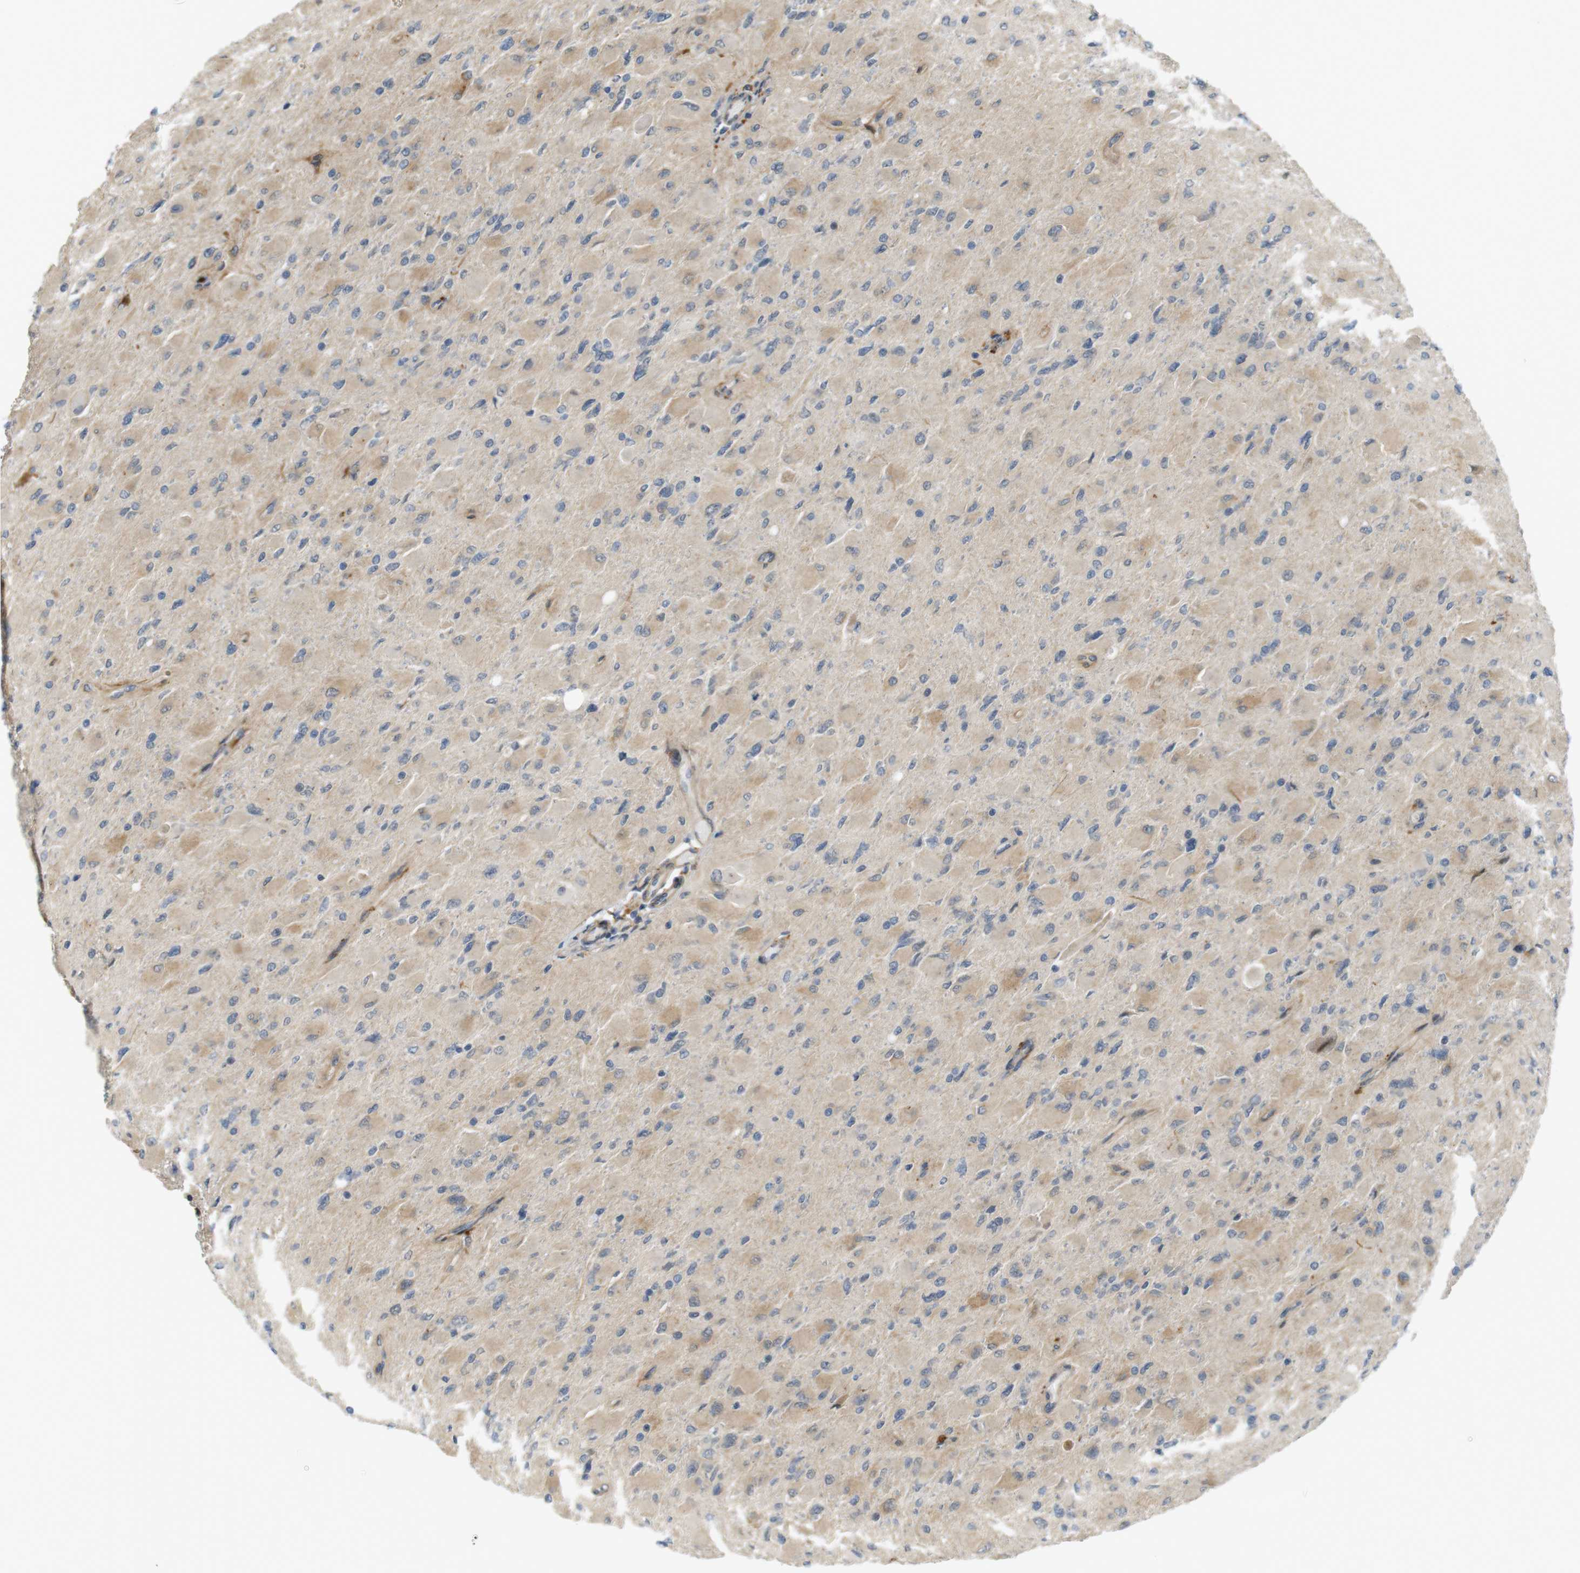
{"staining": {"intensity": "weak", "quantity": ">75%", "location": "cytoplasmic/membranous"}, "tissue": "glioma", "cell_type": "Tumor cells", "image_type": "cancer", "snomed": [{"axis": "morphology", "description": "Glioma, malignant, High grade"}, {"axis": "topography", "description": "Cerebral cortex"}], "caption": "Immunohistochemistry (IHC) image of neoplastic tissue: human malignant glioma (high-grade) stained using immunohistochemistry (IHC) shows low levels of weak protein expression localized specifically in the cytoplasmic/membranous of tumor cells, appearing as a cytoplasmic/membranous brown color.", "gene": "TSPAN9", "patient": {"sex": "female", "age": 36}}